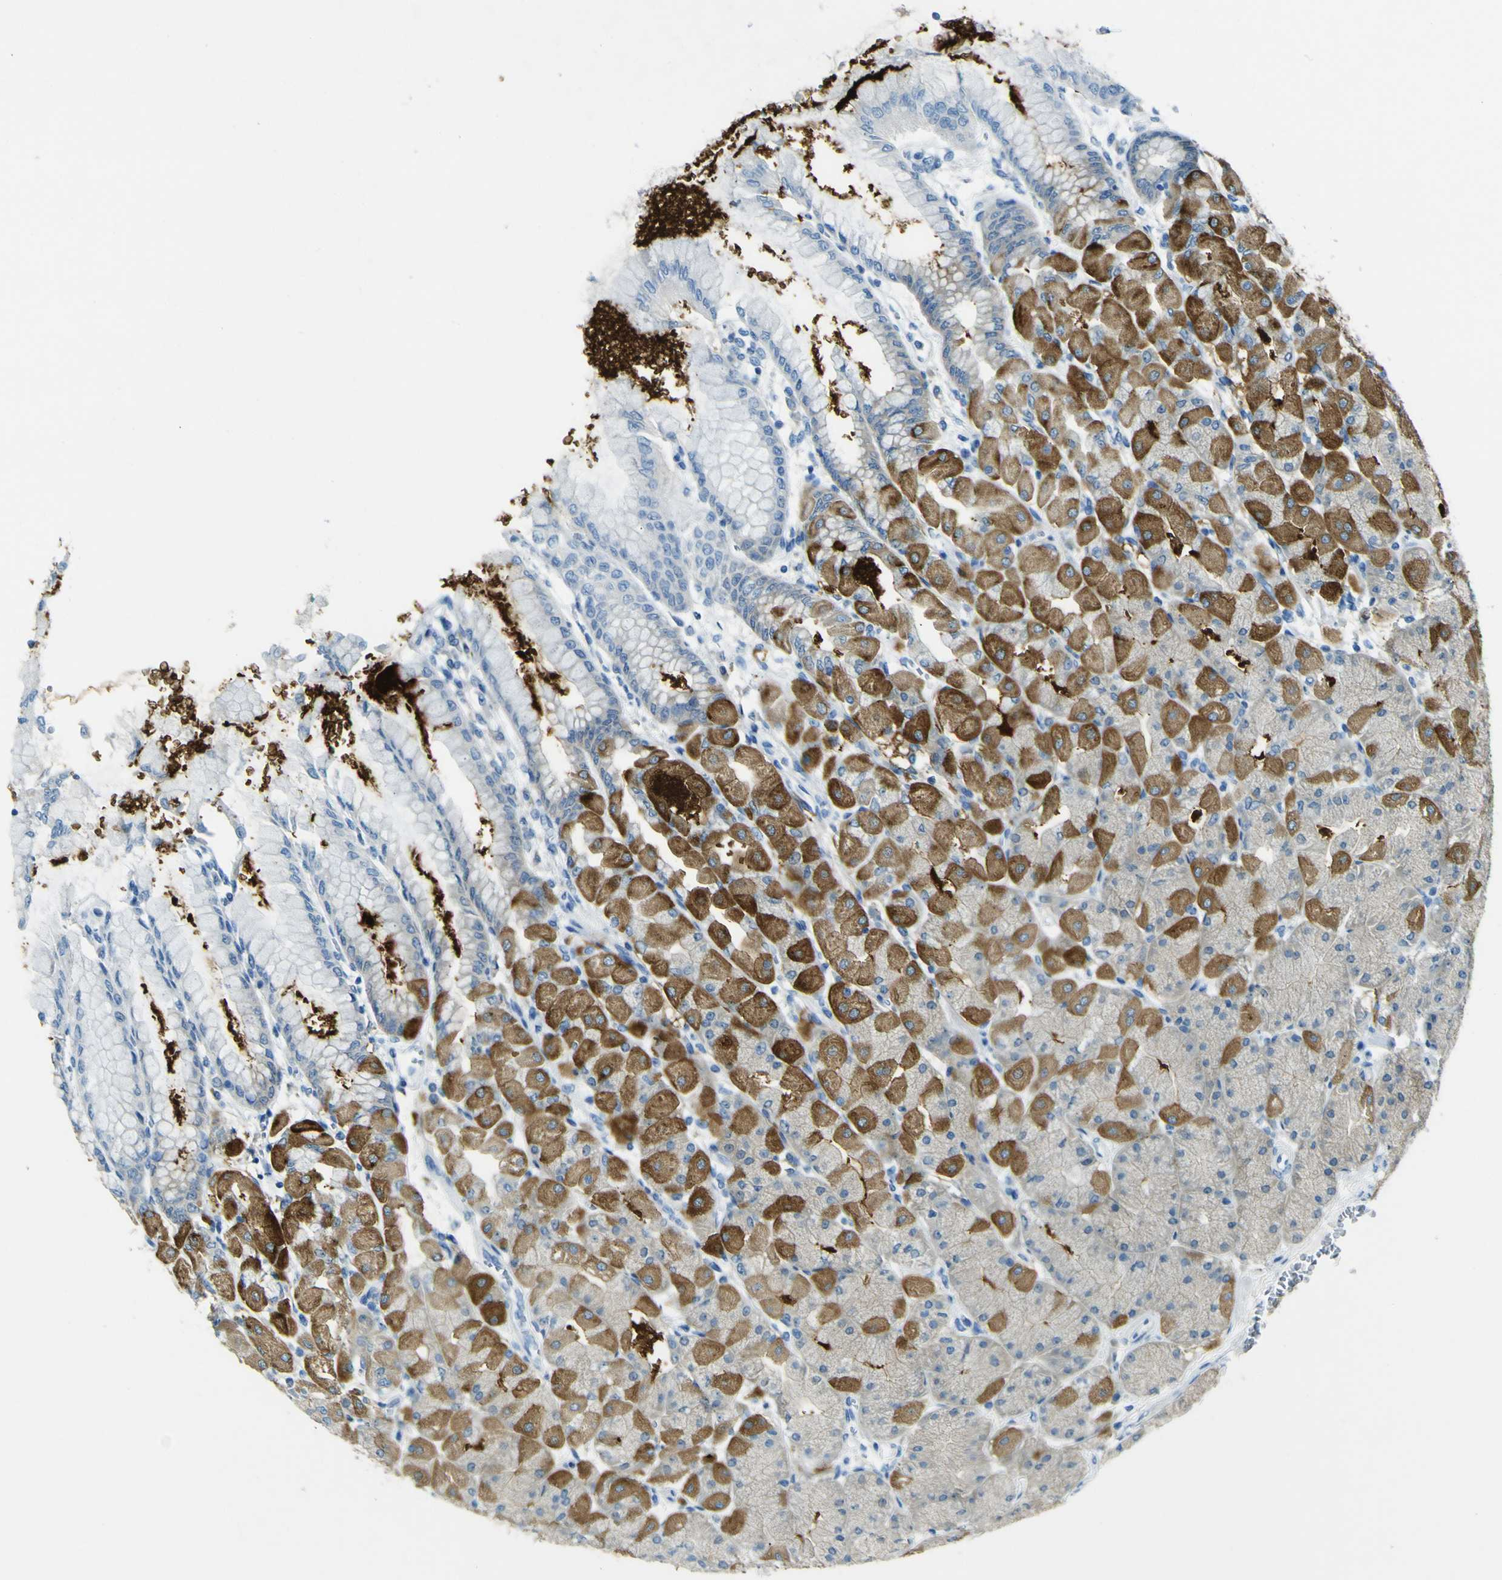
{"staining": {"intensity": "strong", "quantity": "25%-75%", "location": "cytoplasmic/membranous"}, "tissue": "stomach", "cell_type": "Glandular cells", "image_type": "normal", "snomed": [{"axis": "morphology", "description": "Normal tissue, NOS"}, {"axis": "topography", "description": "Stomach, upper"}], "caption": "Protein expression analysis of benign stomach demonstrates strong cytoplasmic/membranous expression in approximately 25%-75% of glandular cells.", "gene": "SORCS1", "patient": {"sex": "female", "age": 56}}